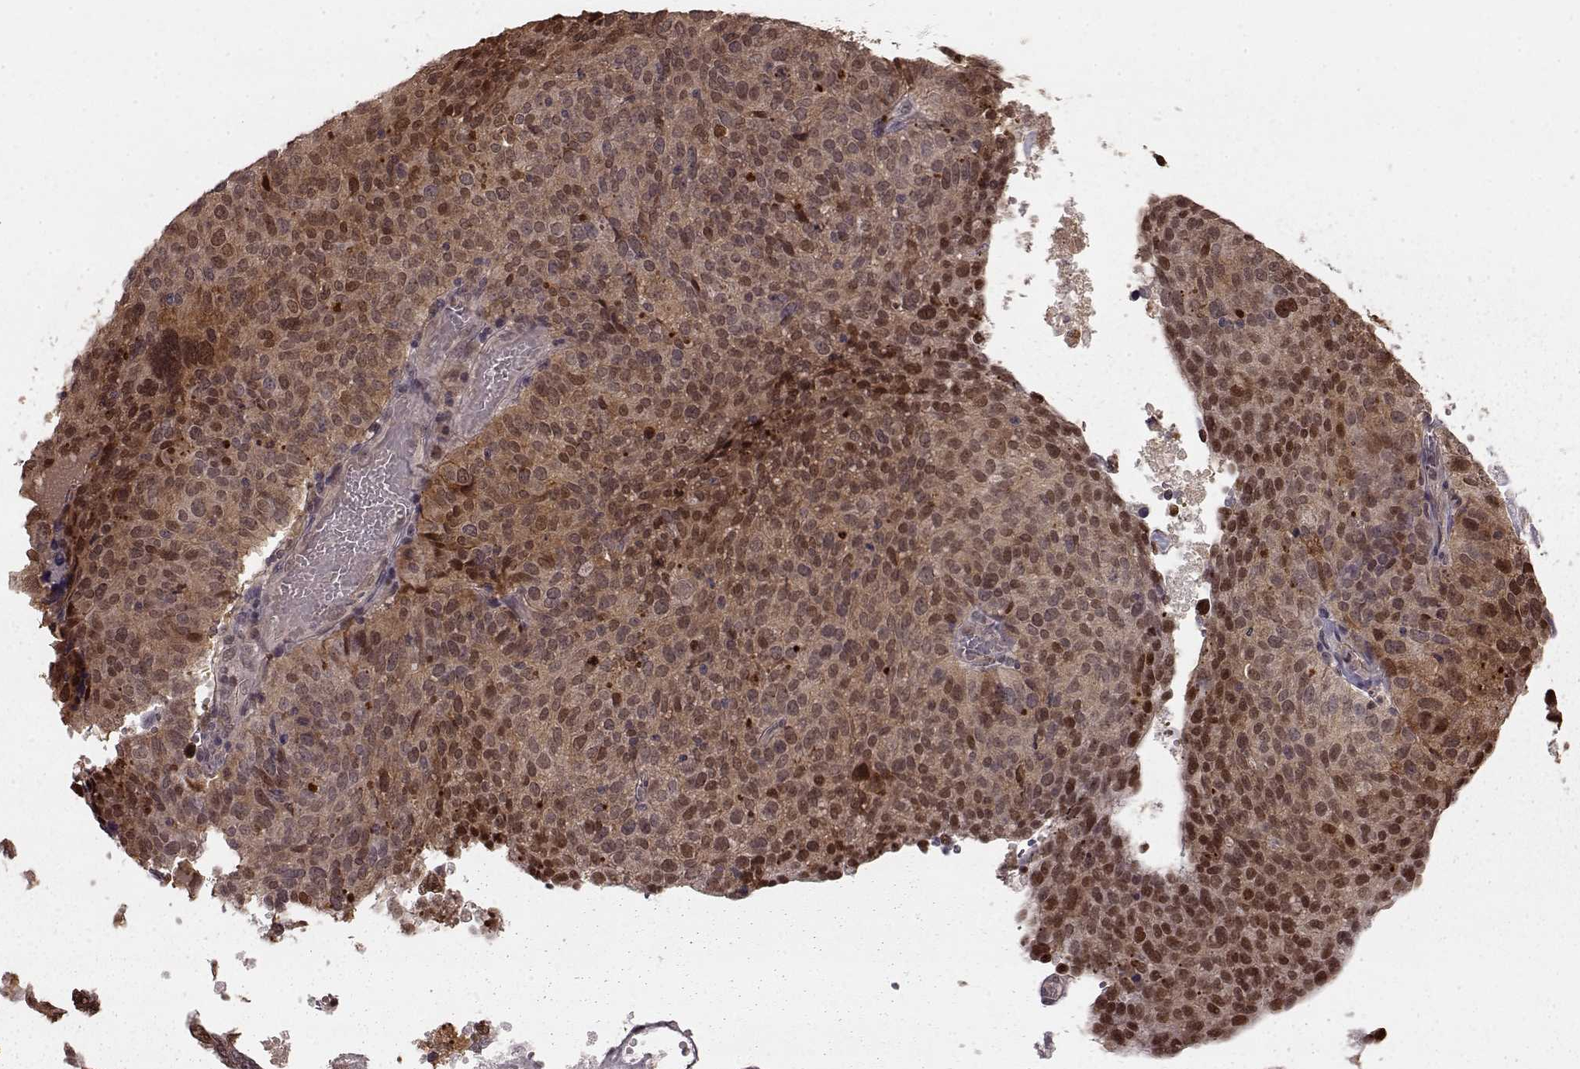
{"staining": {"intensity": "moderate", "quantity": ">75%", "location": "cytoplasmic/membranous,nuclear"}, "tissue": "ovarian cancer", "cell_type": "Tumor cells", "image_type": "cancer", "snomed": [{"axis": "morphology", "description": "Carcinoma, endometroid"}, {"axis": "topography", "description": "Ovary"}], "caption": "Ovarian endometroid carcinoma stained with a brown dye reveals moderate cytoplasmic/membranous and nuclear positive expression in about >75% of tumor cells.", "gene": "GSS", "patient": {"sex": "female", "age": 58}}